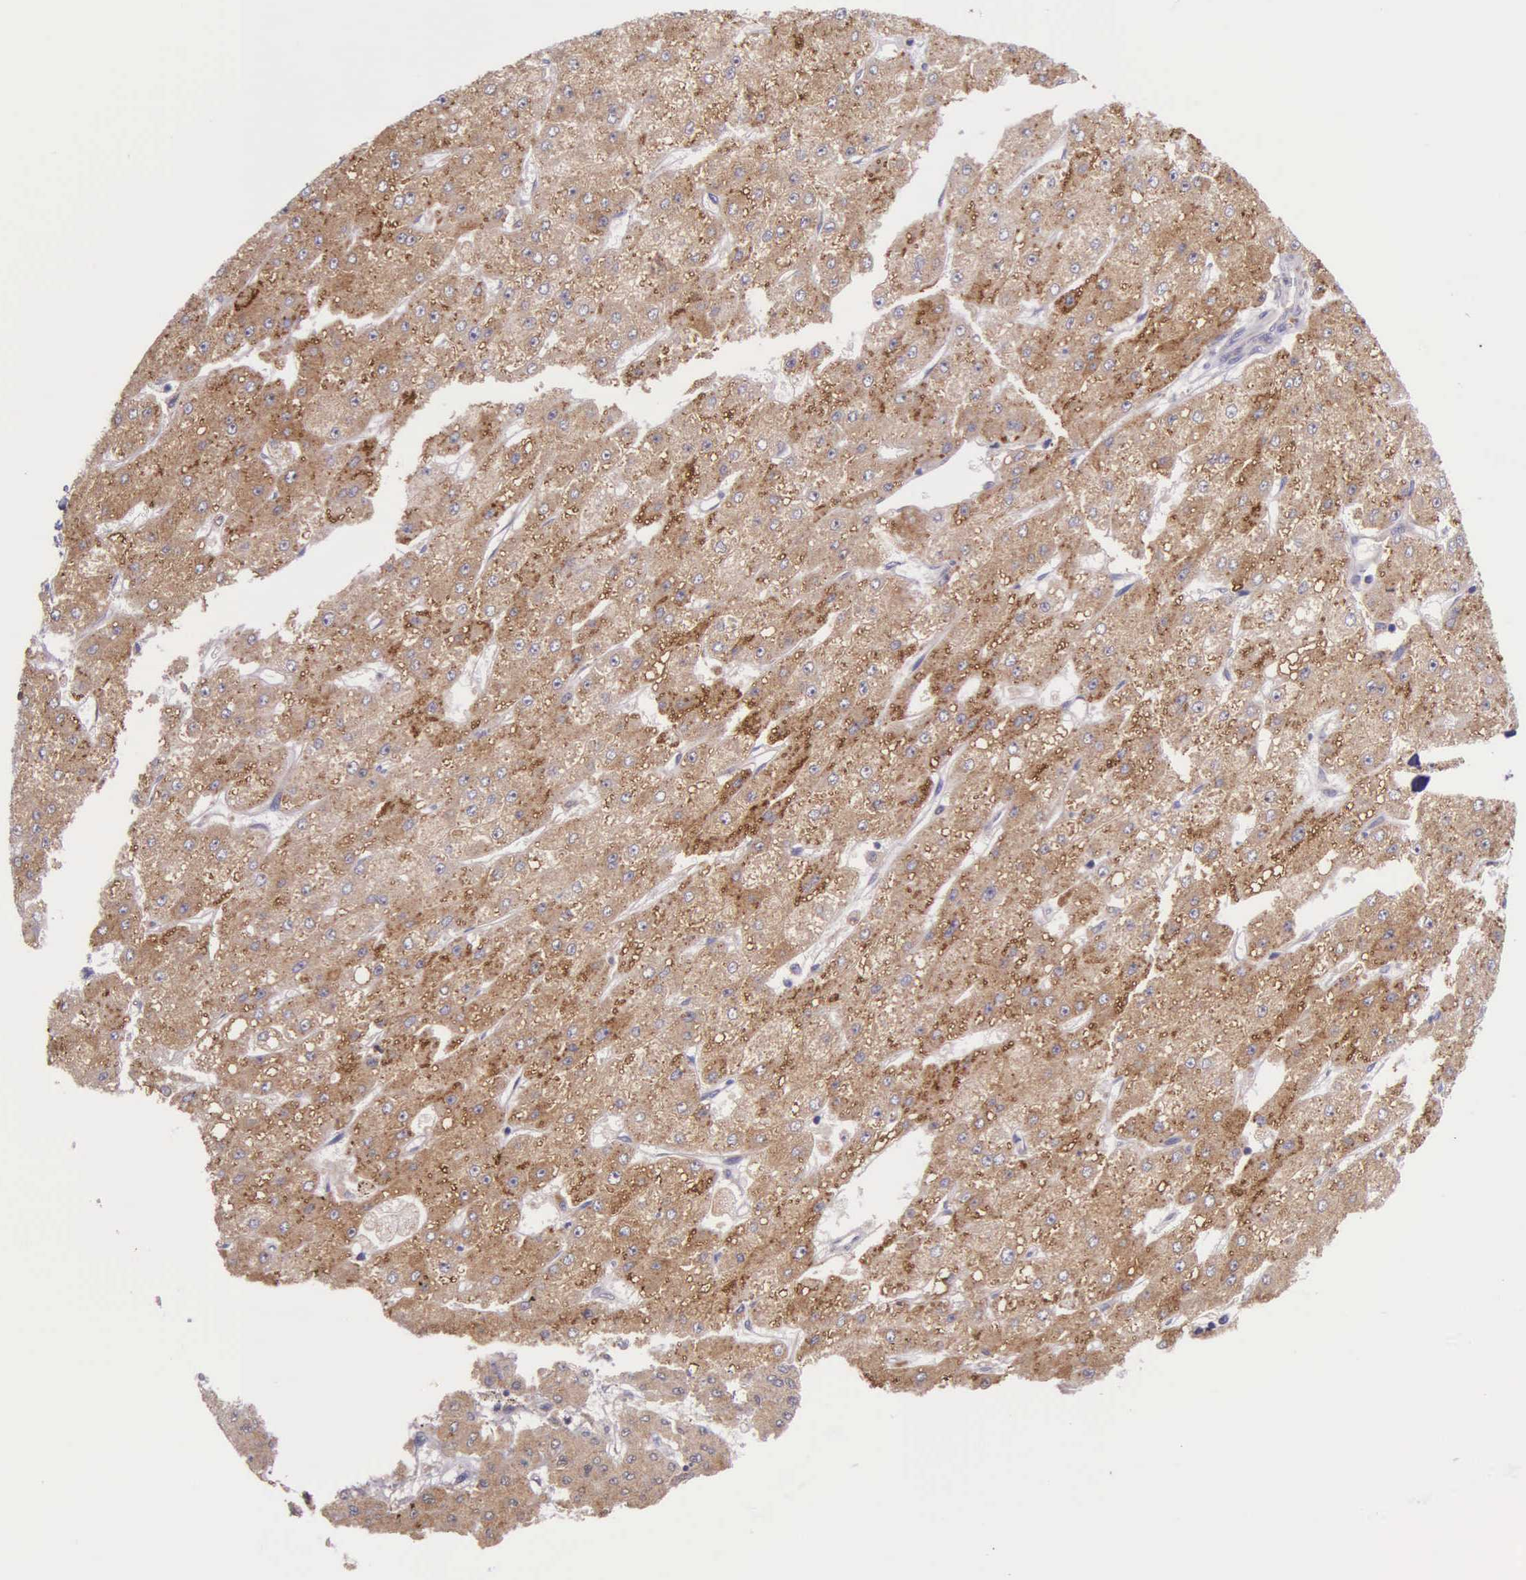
{"staining": {"intensity": "moderate", "quantity": ">75%", "location": "cytoplasmic/membranous"}, "tissue": "liver cancer", "cell_type": "Tumor cells", "image_type": "cancer", "snomed": [{"axis": "morphology", "description": "Carcinoma, Hepatocellular, NOS"}, {"axis": "topography", "description": "Liver"}], "caption": "DAB (3,3'-diaminobenzidine) immunohistochemical staining of human liver cancer demonstrates moderate cytoplasmic/membranous protein positivity in about >75% of tumor cells. (DAB IHC, brown staining for protein, blue staining for nuclei).", "gene": "NSDHL", "patient": {"sex": "female", "age": 52}}